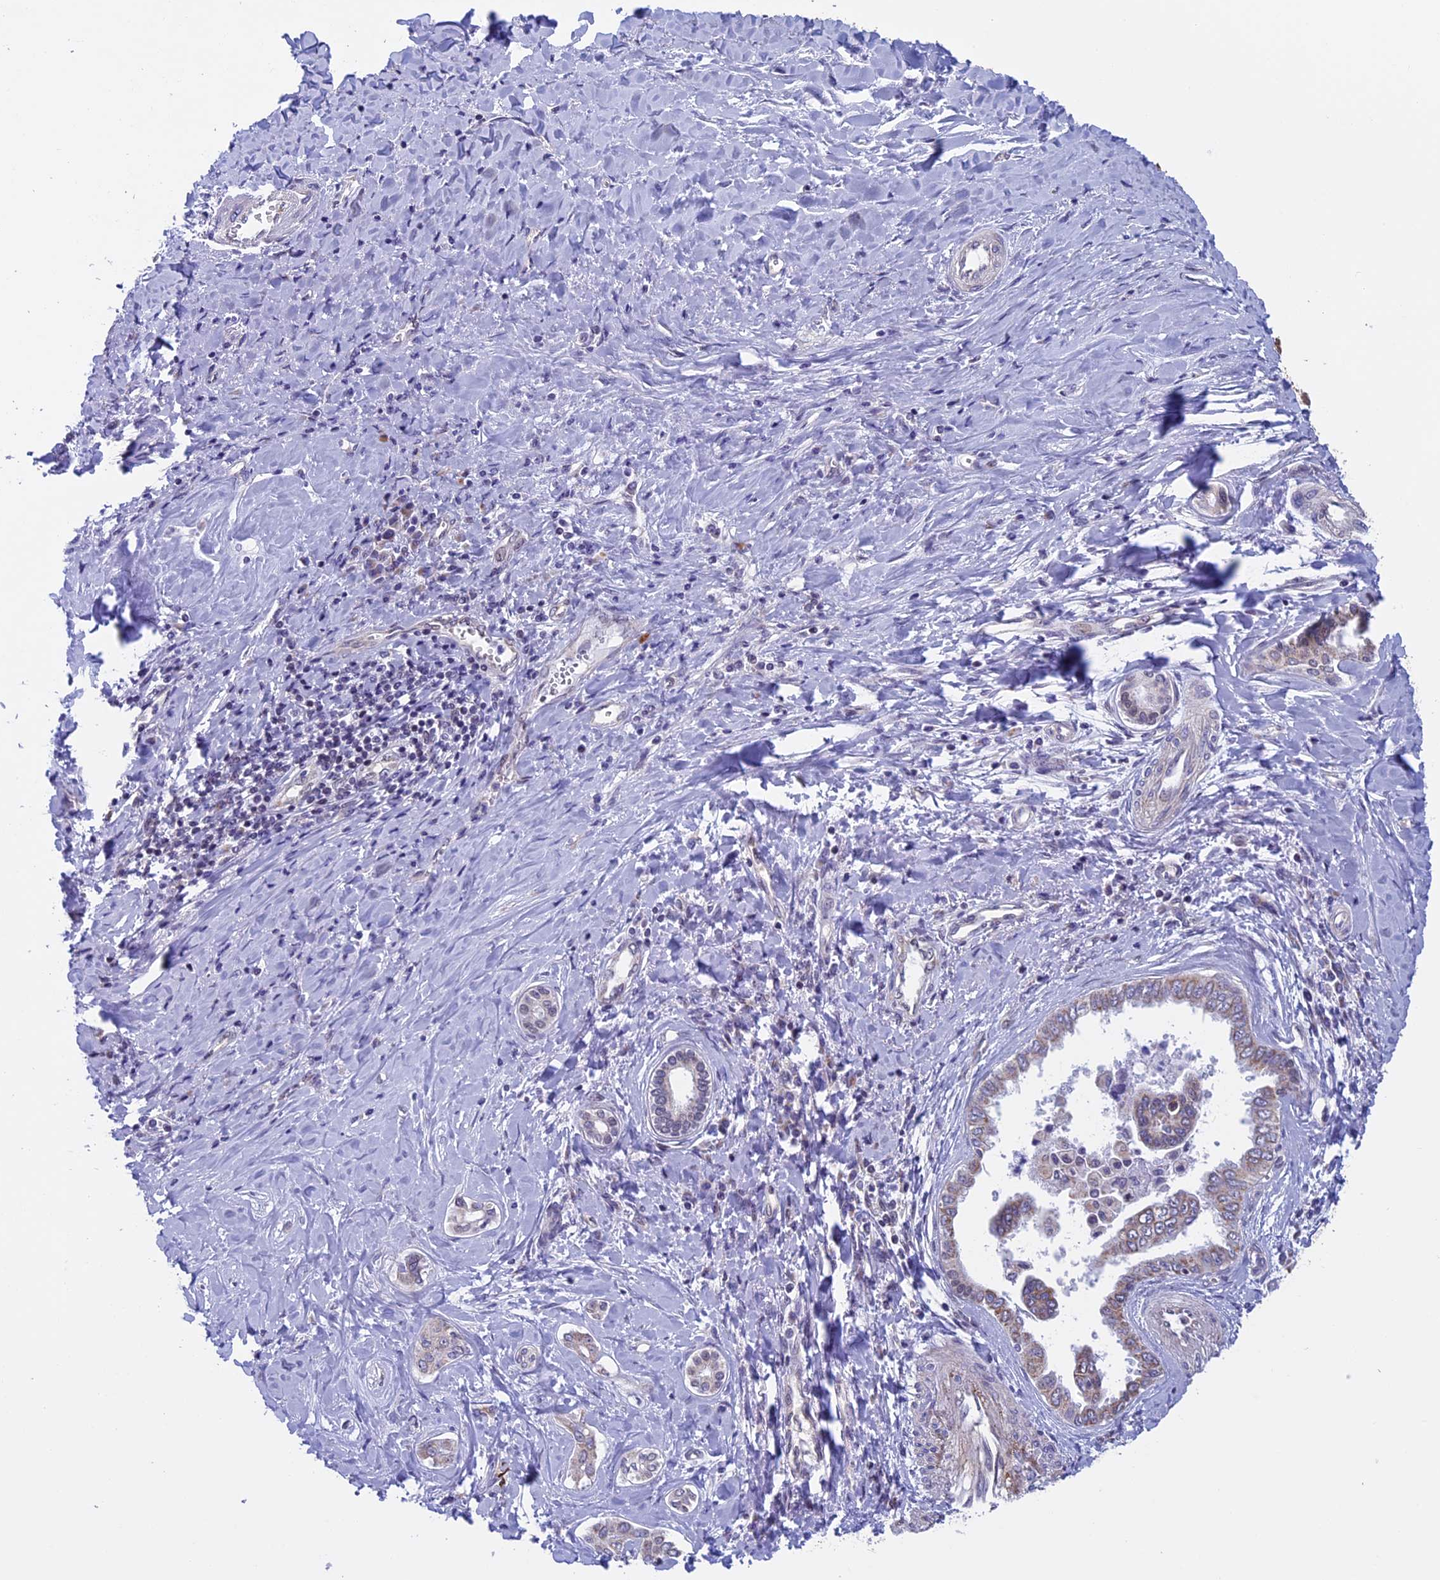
{"staining": {"intensity": "weak", "quantity": "25%-75%", "location": "cytoplasmic/membranous"}, "tissue": "liver cancer", "cell_type": "Tumor cells", "image_type": "cancer", "snomed": [{"axis": "morphology", "description": "Cholangiocarcinoma"}, {"axis": "topography", "description": "Liver"}], "caption": "Immunohistochemistry (IHC) staining of liver cancer (cholangiocarcinoma), which exhibits low levels of weak cytoplasmic/membranous positivity in about 25%-75% of tumor cells indicating weak cytoplasmic/membranous protein positivity. The staining was performed using DAB (3,3'-diaminobenzidine) (brown) for protein detection and nuclei were counterstained in hematoxylin (blue).", "gene": "ZNF317", "patient": {"sex": "female", "age": 77}}